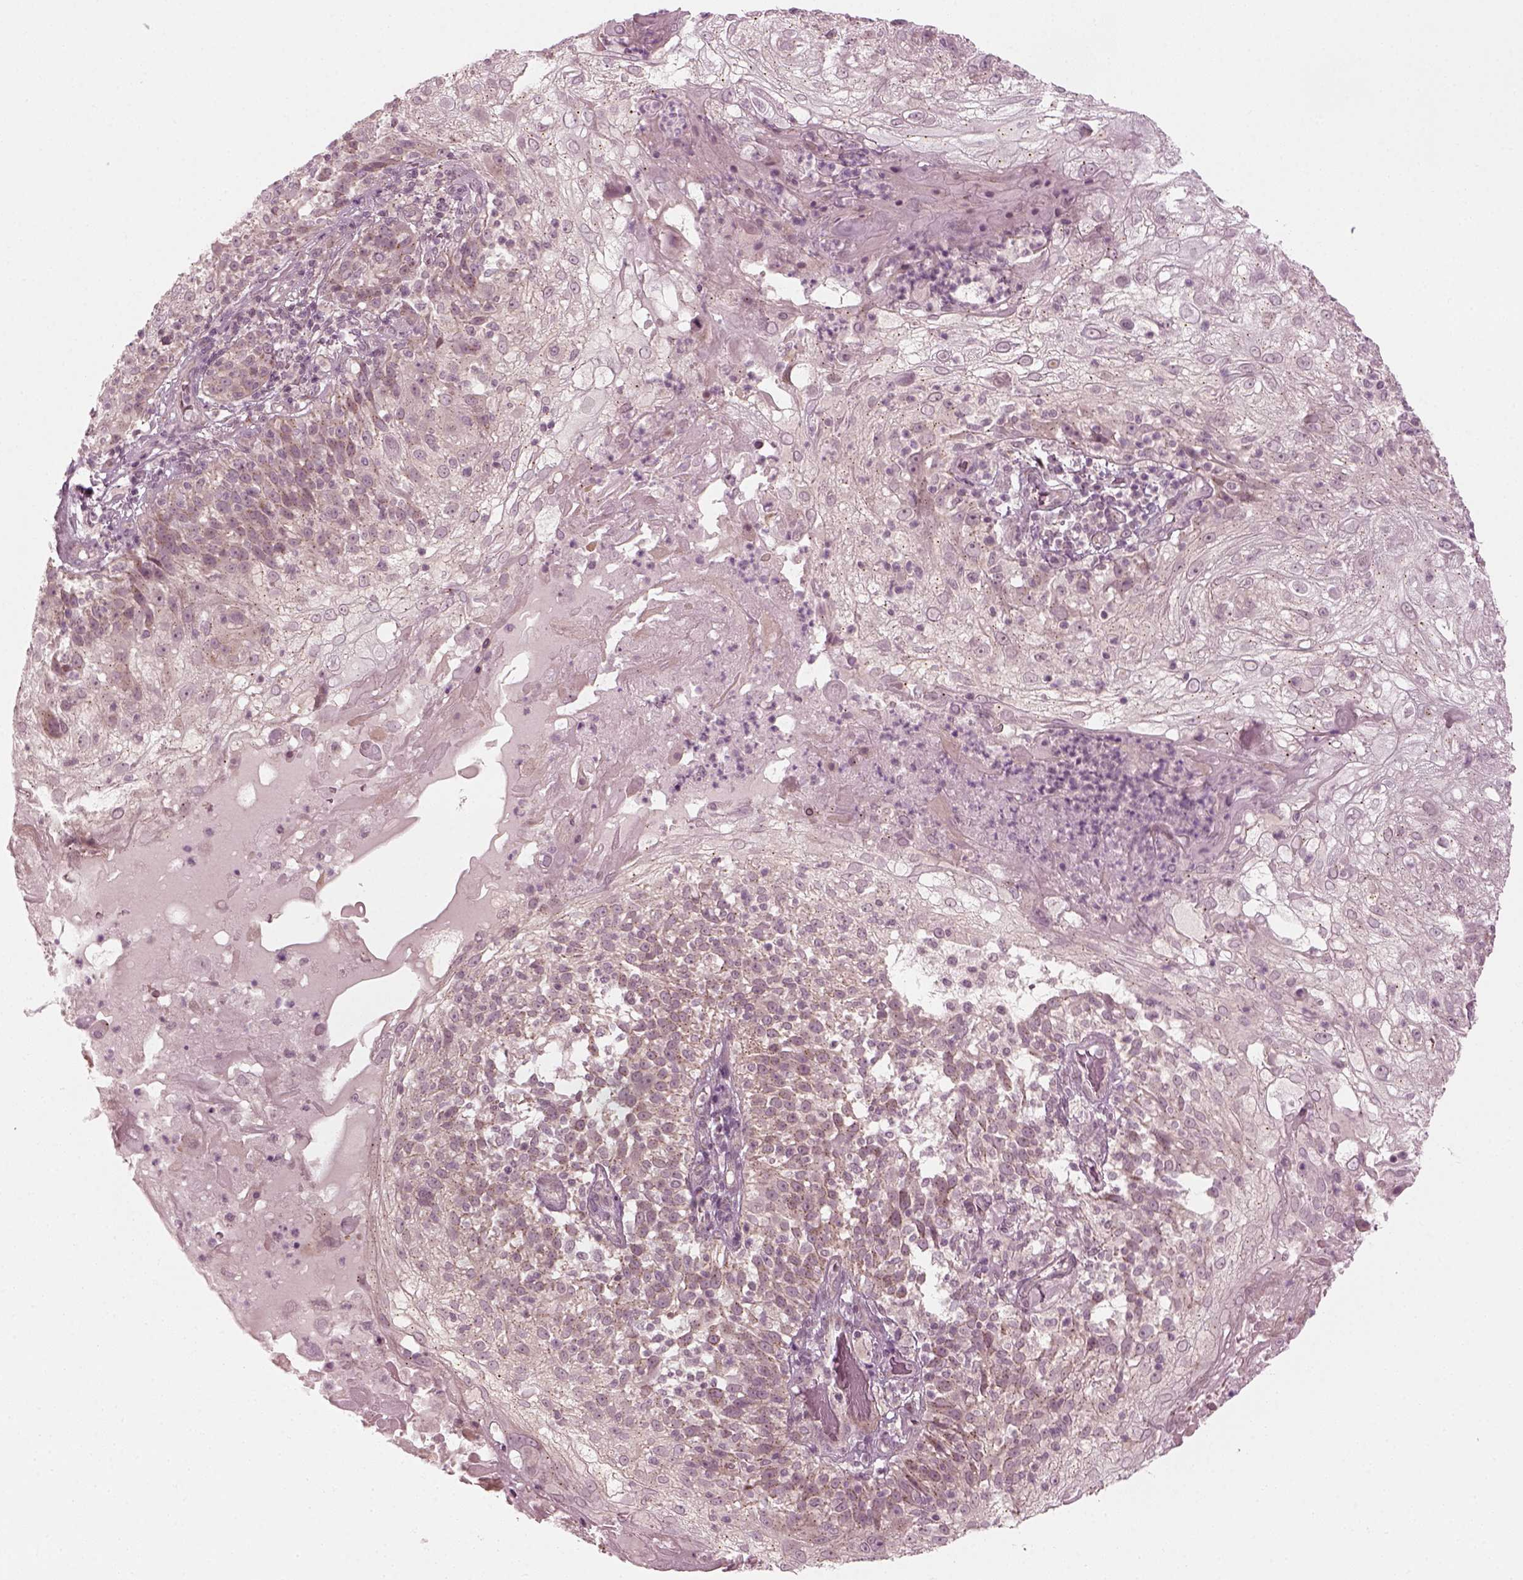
{"staining": {"intensity": "negative", "quantity": "none", "location": "none"}, "tissue": "skin cancer", "cell_type": "Tumor cells", "image_type": "cancer", "snomed": [{"axis": "morphology", "description": "Normal tissue, NOS"}, {"axis": "morphology", "description": "Squamous cell carcinoma, NOS"}, {"axis": "topography", "description": "Skin"}], "caption": "There is no significant expression in tumor cells of skin squamous cell carcinoma.", "gene": "MLIP", "patient": {"sex": "female", "age": 83}}